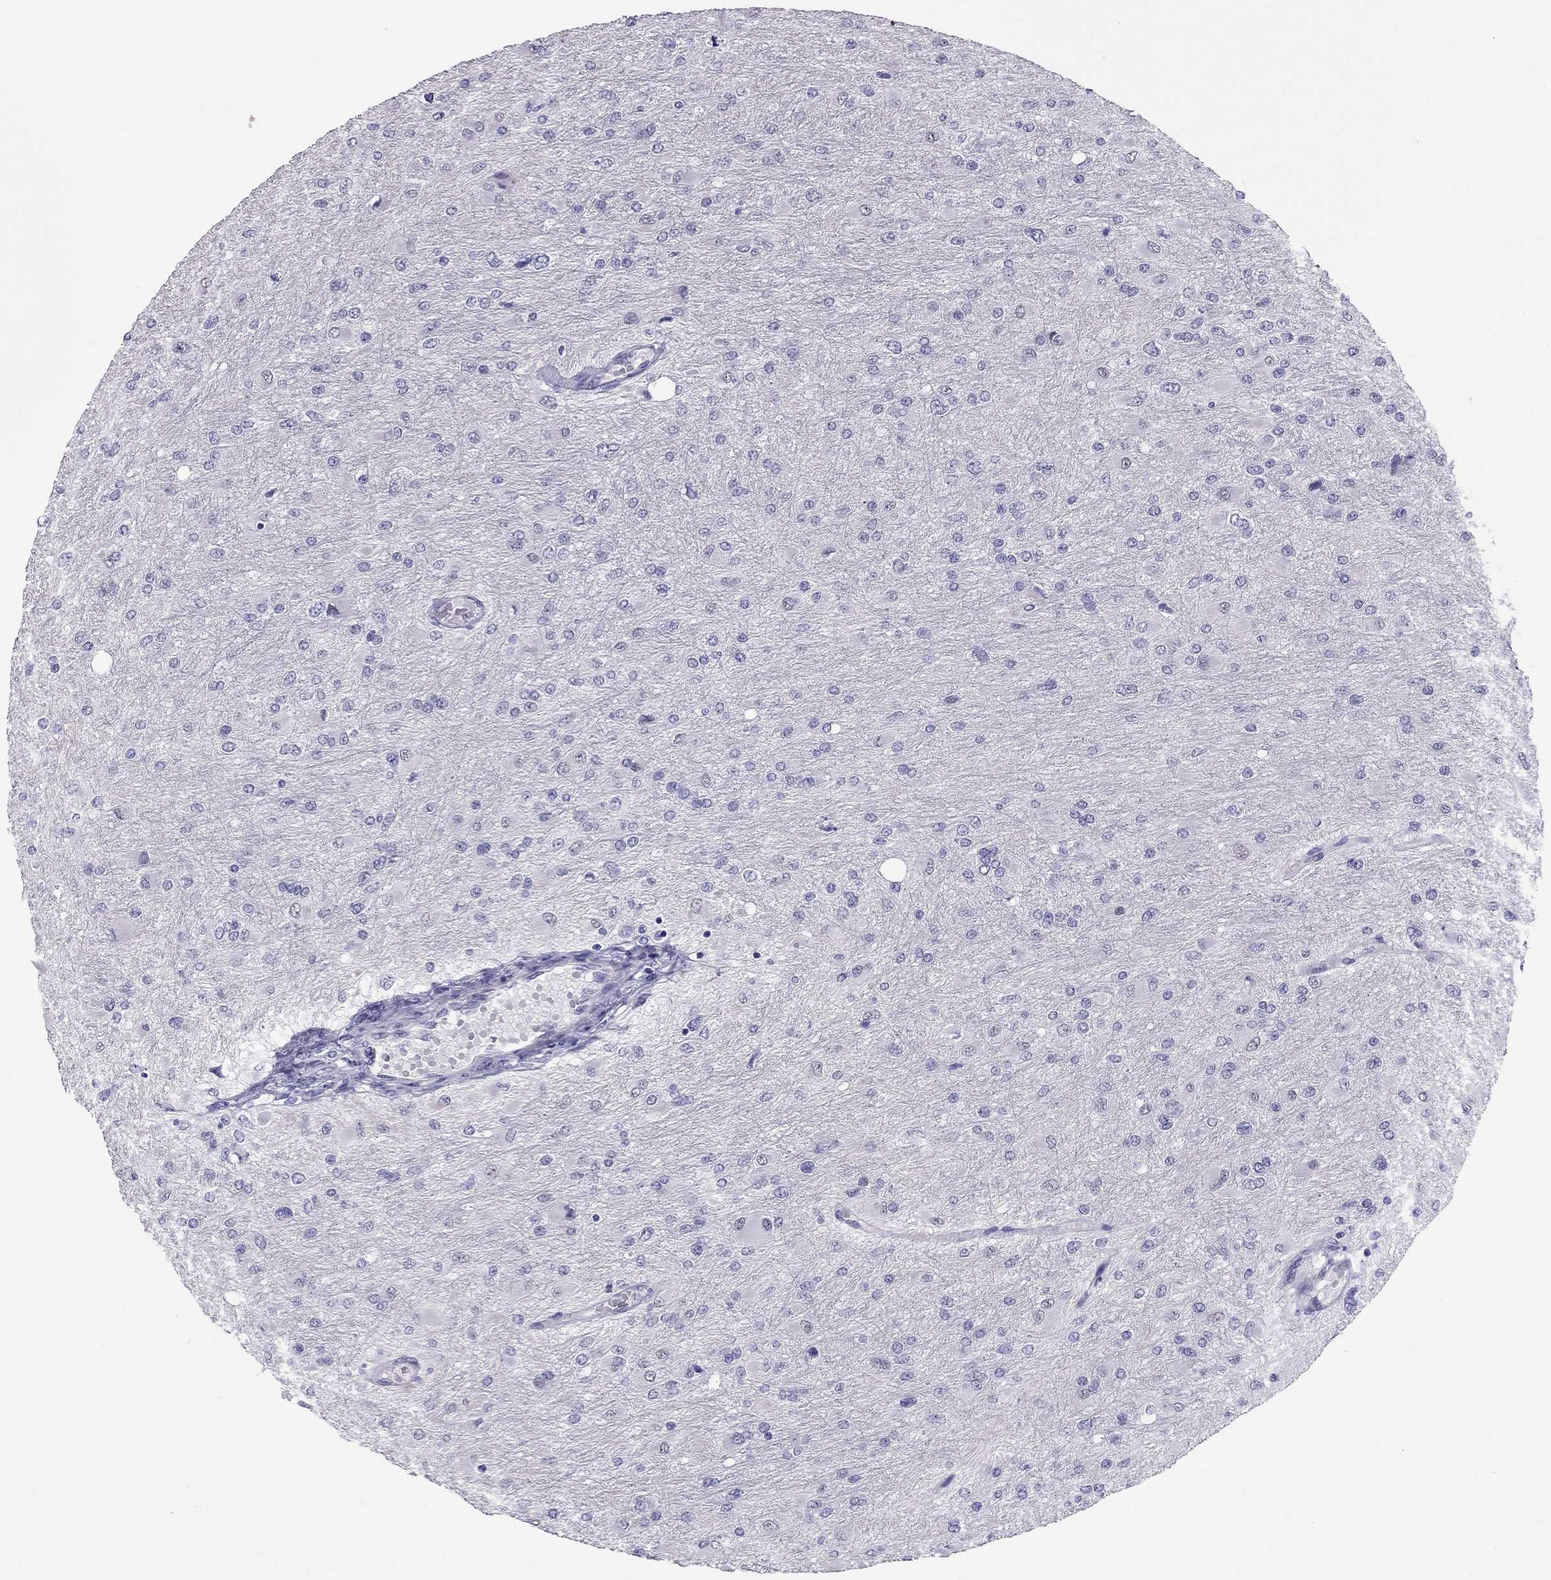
{"staining": {"intensity": "negative", "quantity": "none", "location": "none"}, "tissue": "glioma", "cell_type": "Tumor cells", "image_type": "cancer", "snomed": [{"axis": "morphology", "description": "Glioma, malignant, High grade"}, {"axis": "topography", "description": "Cerebral cortex"}], "caption": "Glioma stained for a protein using IHC displays no staining tumor cells.", "gene": "CROCC2", "patient": {"sex": "female", "age": 36}}